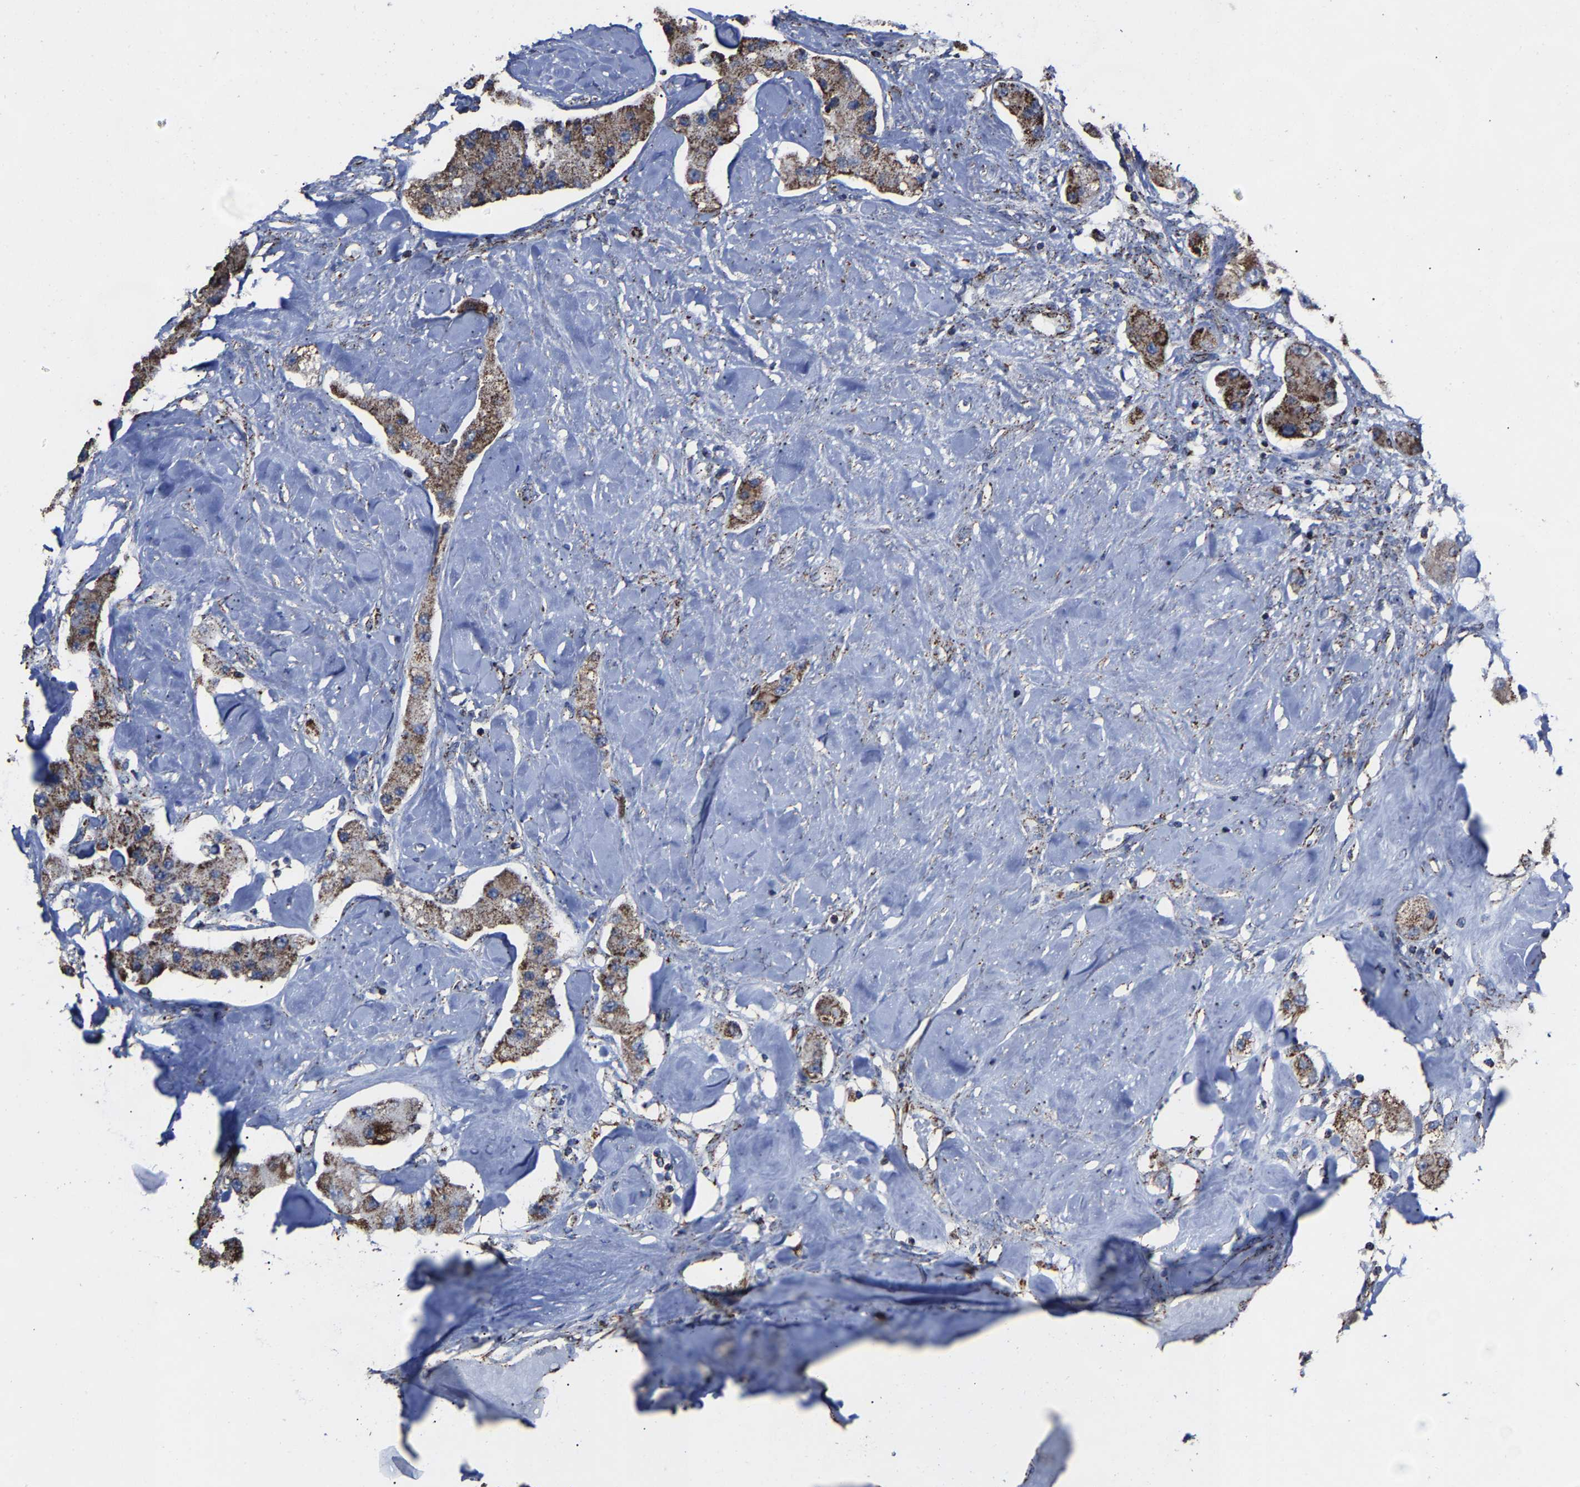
{"staining": {"intensity": "strong", "quantity": ">75%", "location": "cytoplasmic/membranous"}, "tissue": "carcinoid", "cell_type": "Tumor cells", "image_type": "cancer", "snomed": [{"axis": "morphology", "description": "Carcinoid, malignant, NOS"}, {"axis": "topography", "description": "Pancreas"}], "caption": "Approximately >75% of tumor cells in carcinoid reveal strong cytoplasmic/membranous protein expression as visualized by brown immunohistochemical staining.", "gene": "NDUFV3", "patient": {"sex": "male", "age": 41}}